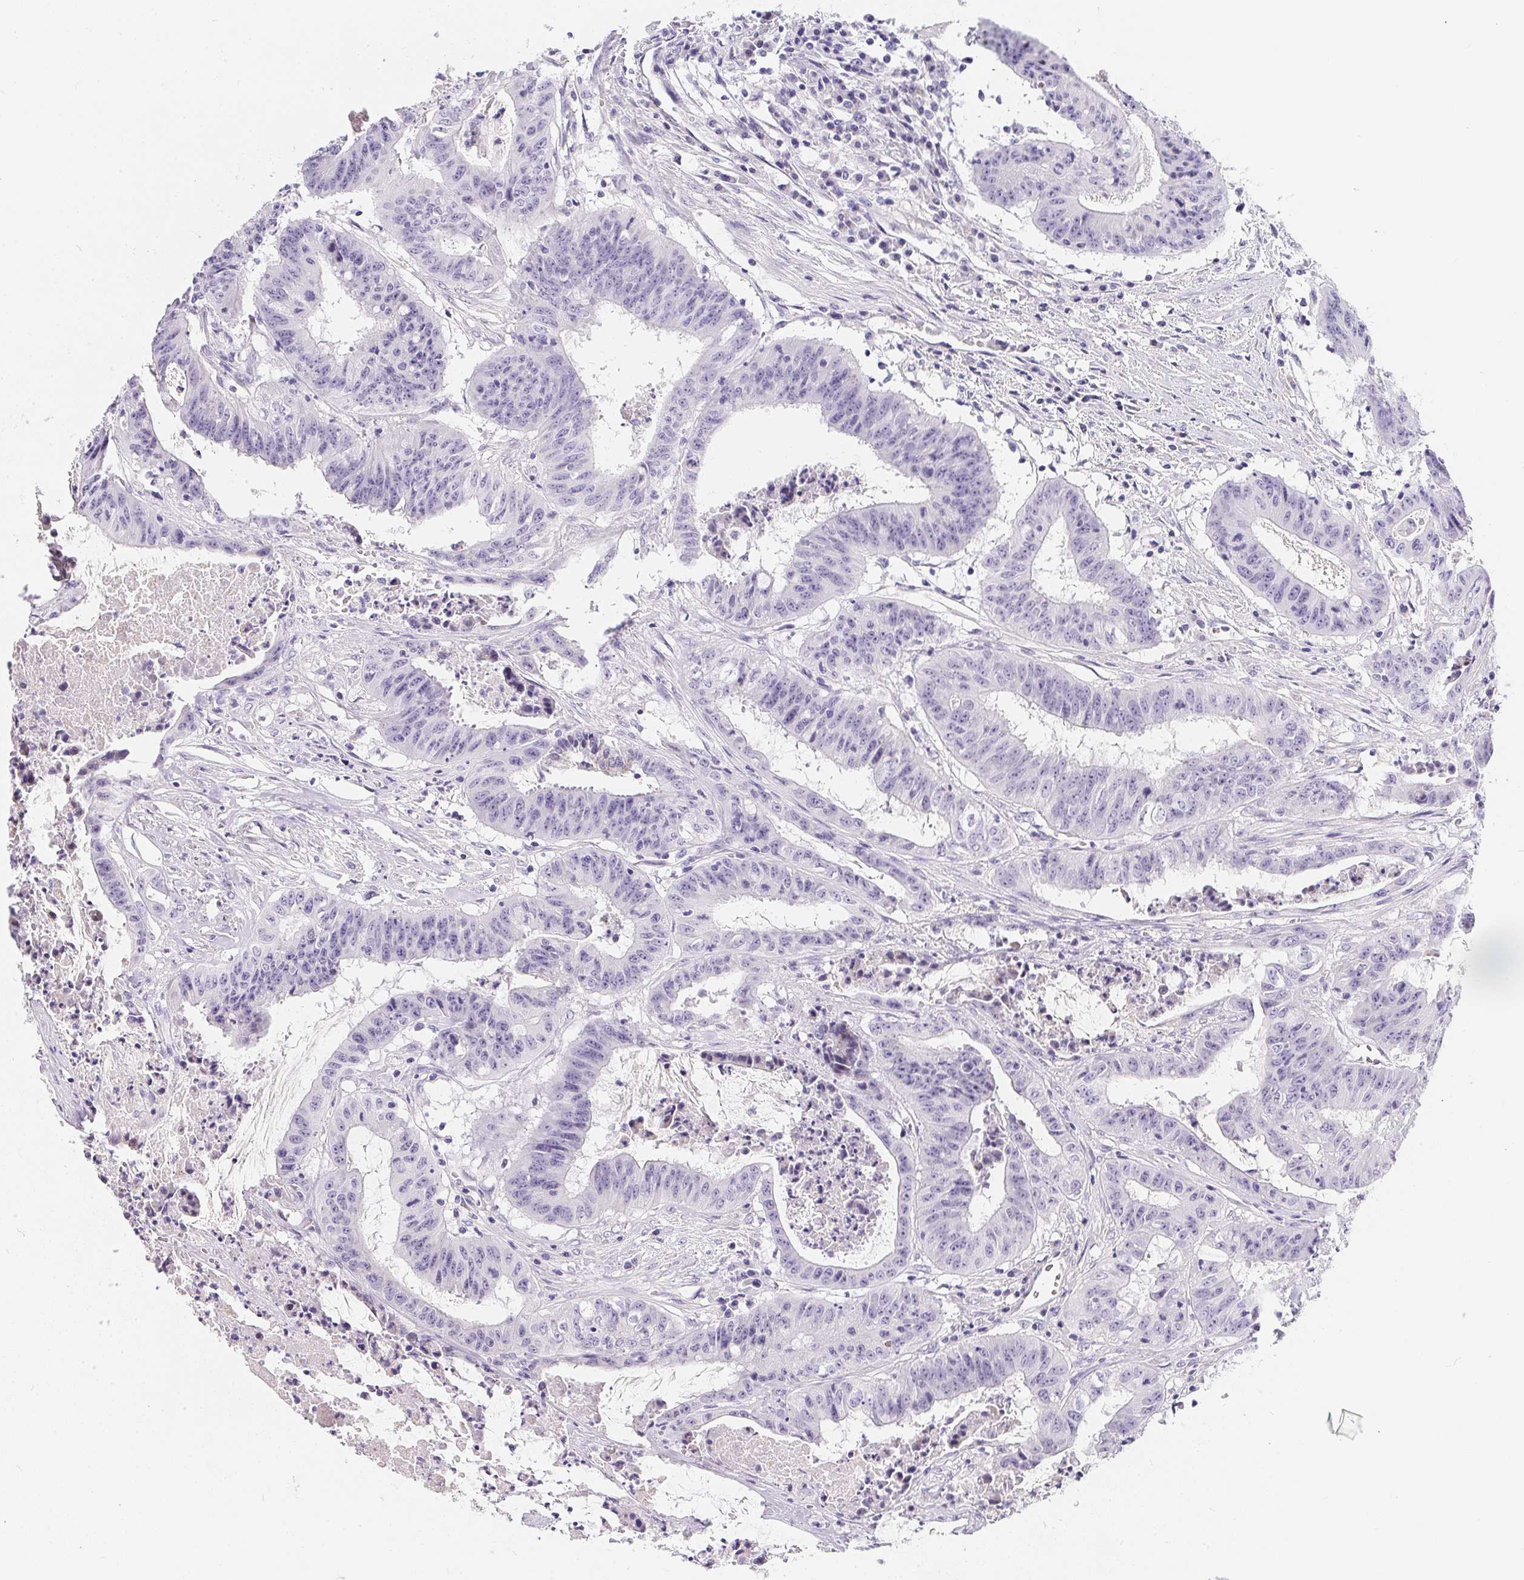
{"staining": {"intensity": "negative", "quantity": "none", "location": "none"}, "tissue": "colorectal cancer", "cell_type": "Tumor cells", "image_type": "cancer", "snomed": [{"axis": "morphology", "description": "Adenocarcinoma, NOS"}, {"axis": "topography", "description": "Colon"}], "caption": "Immunohistochemical staining of colorectal cancer (adenocarcinoma) demonstrates no significant staining in tumor cells.", "gene": "MAP1A", "patient": {"sex": "male", "age": 33}}